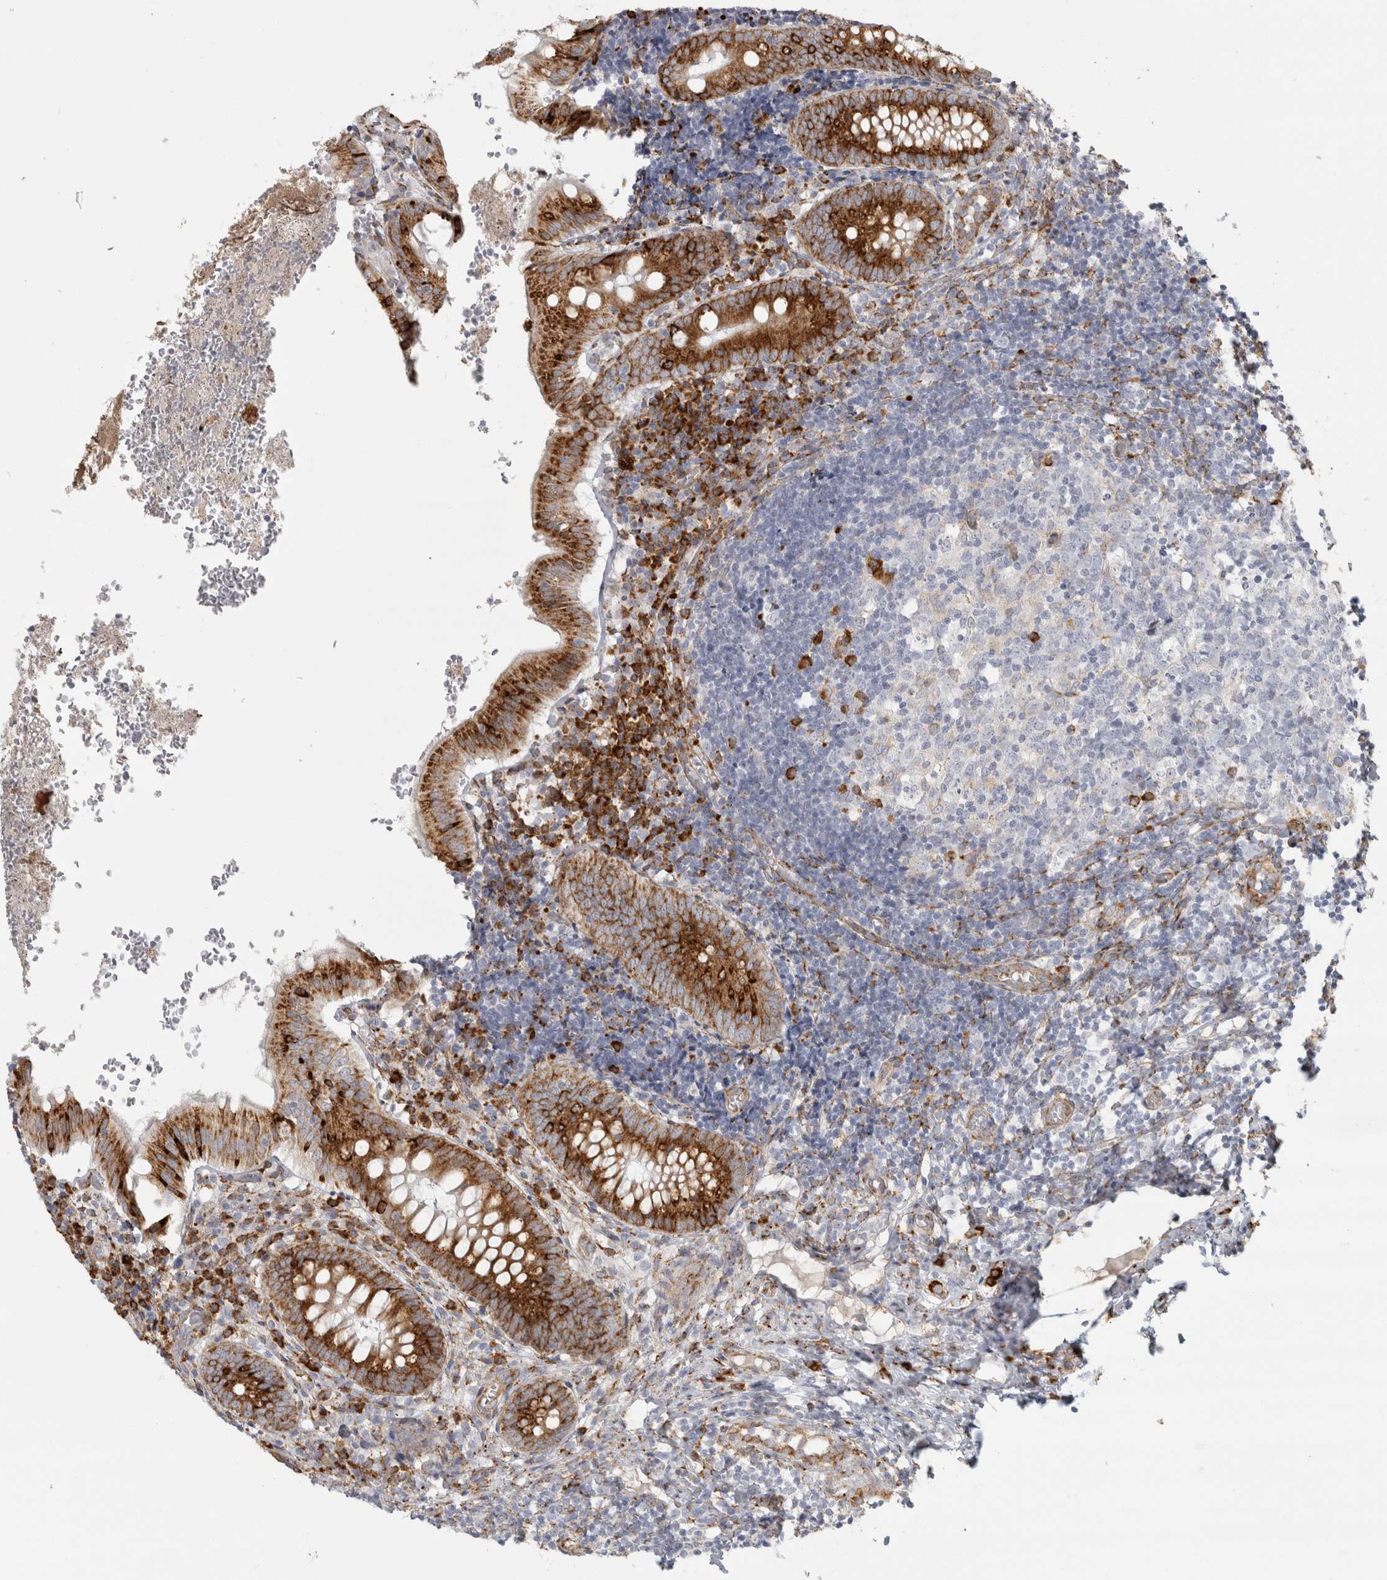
{"staining": {"intensity": "strong", "quantity": ">75%", "location": "cytoplasmic/membranous"}, "tissue": "appendix", "cell_type": "Glandular cells", "image_type": "normal", "snomed": [{"axis": "morphology", "description": "Normal tissue, NOS"}, {"axis": "topography", "description": "Appendix"}], "caption": "Glandular cells exhibit strong cytoplasmic/membranous staining in approximately >75% of cells in benign appendix. The protein is stained brown, and the nuclei are stained in blue (DAB IHC with brightfield microscopy, high magnification).", "gene": "OSTN", "patient": {"sex": "male", "age": 8}}